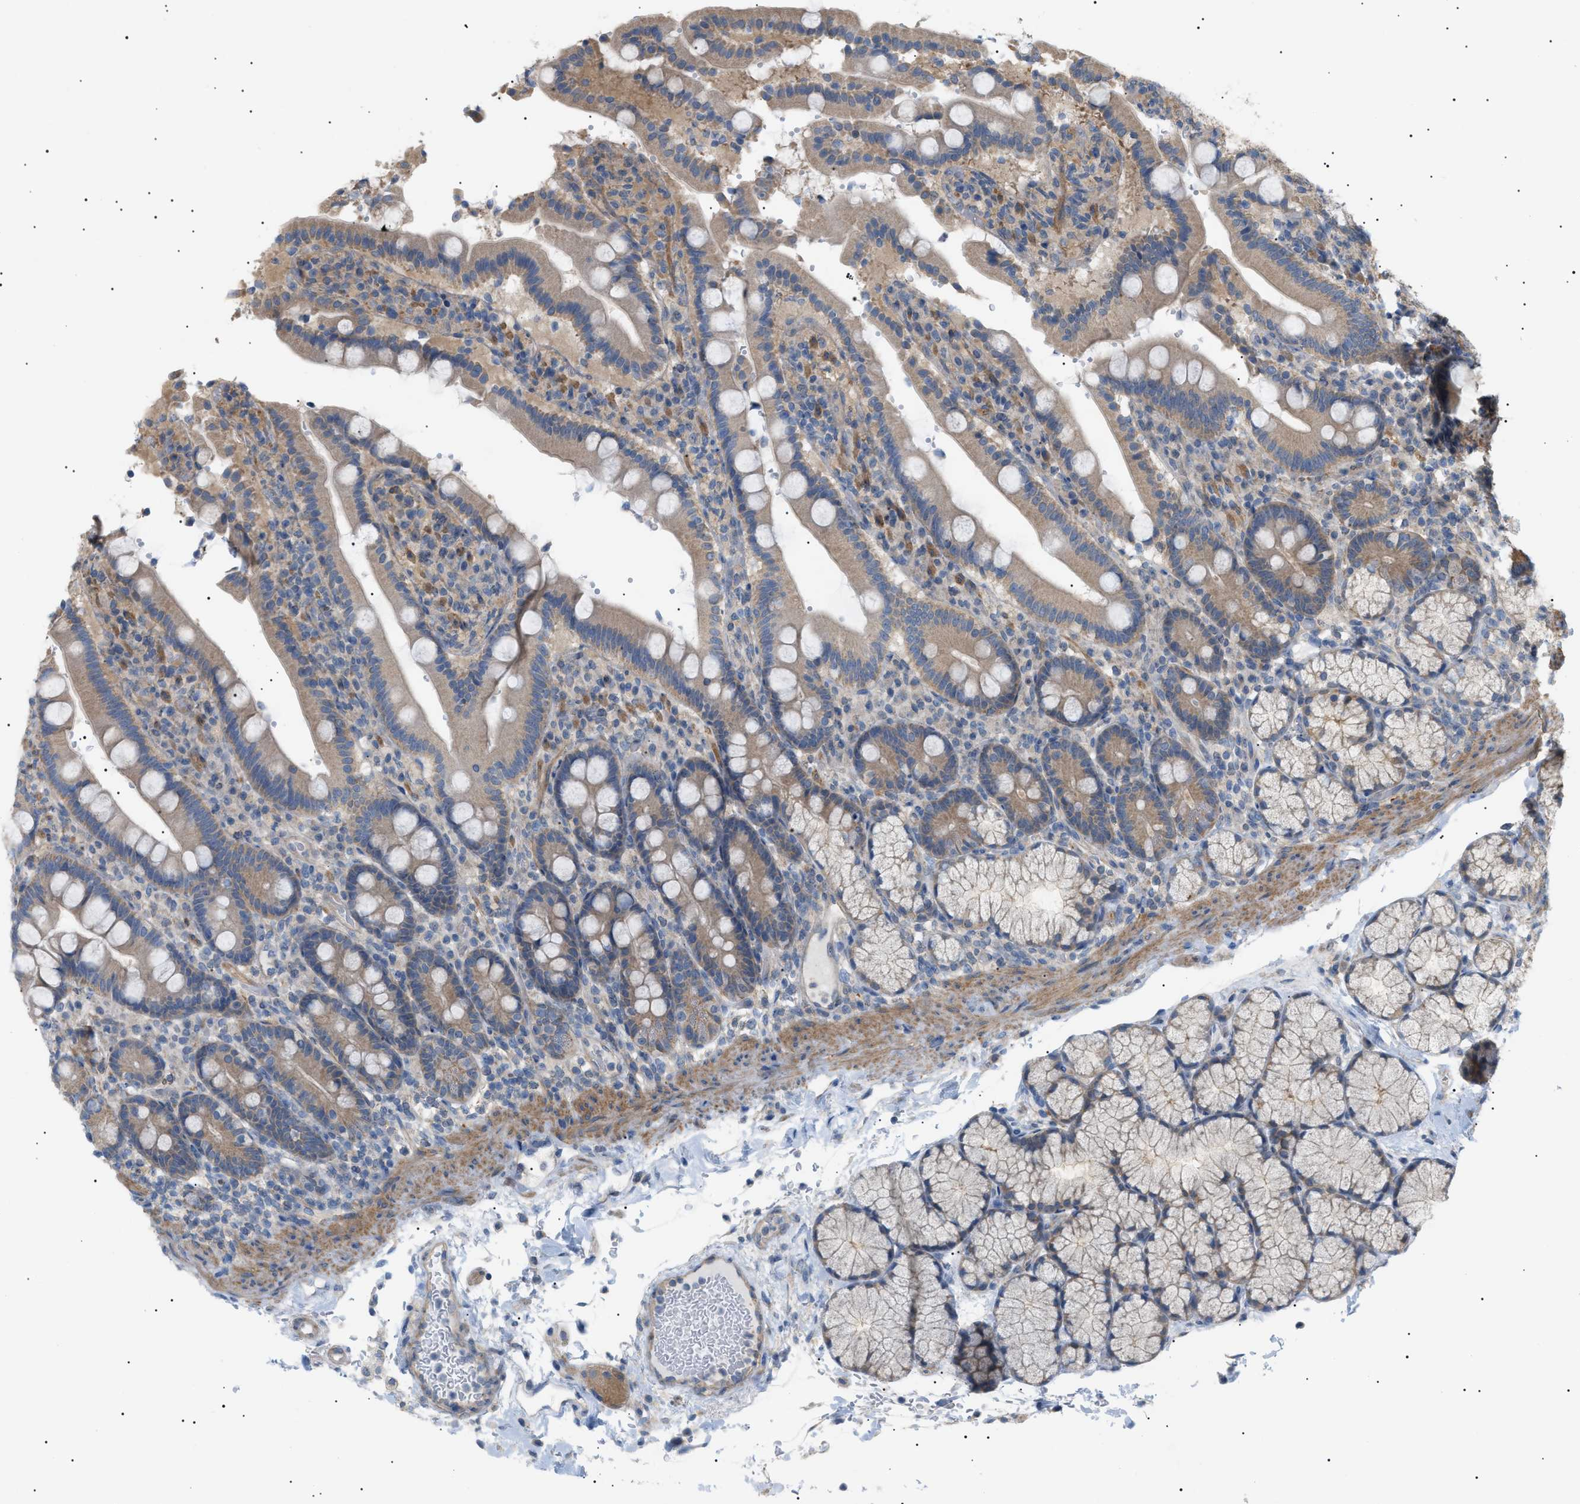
{"staining": {"intensity": "moderate", "quantity": ">75%", "location": "cytoplasmic/membranous"}, "tissue": "duodenum", "cell_type": "Glandular cells", "image_type": "normal", "snomed": [{"axis": "morphology", "description": "Normal tissue, NOS"}, {"axis": "topography", "description": "Small intestine, NOS"}], "caption": "Immunohistochemistry (IHC) (DAB (3,3'-diaminobenzidine)) staining of normal duodenum shows moderate cytoplasmic/membranous protein positivity in about >75% of glandular cells.", "gene": "IRS2", "patient": {"sex": "female", "age": 71}}